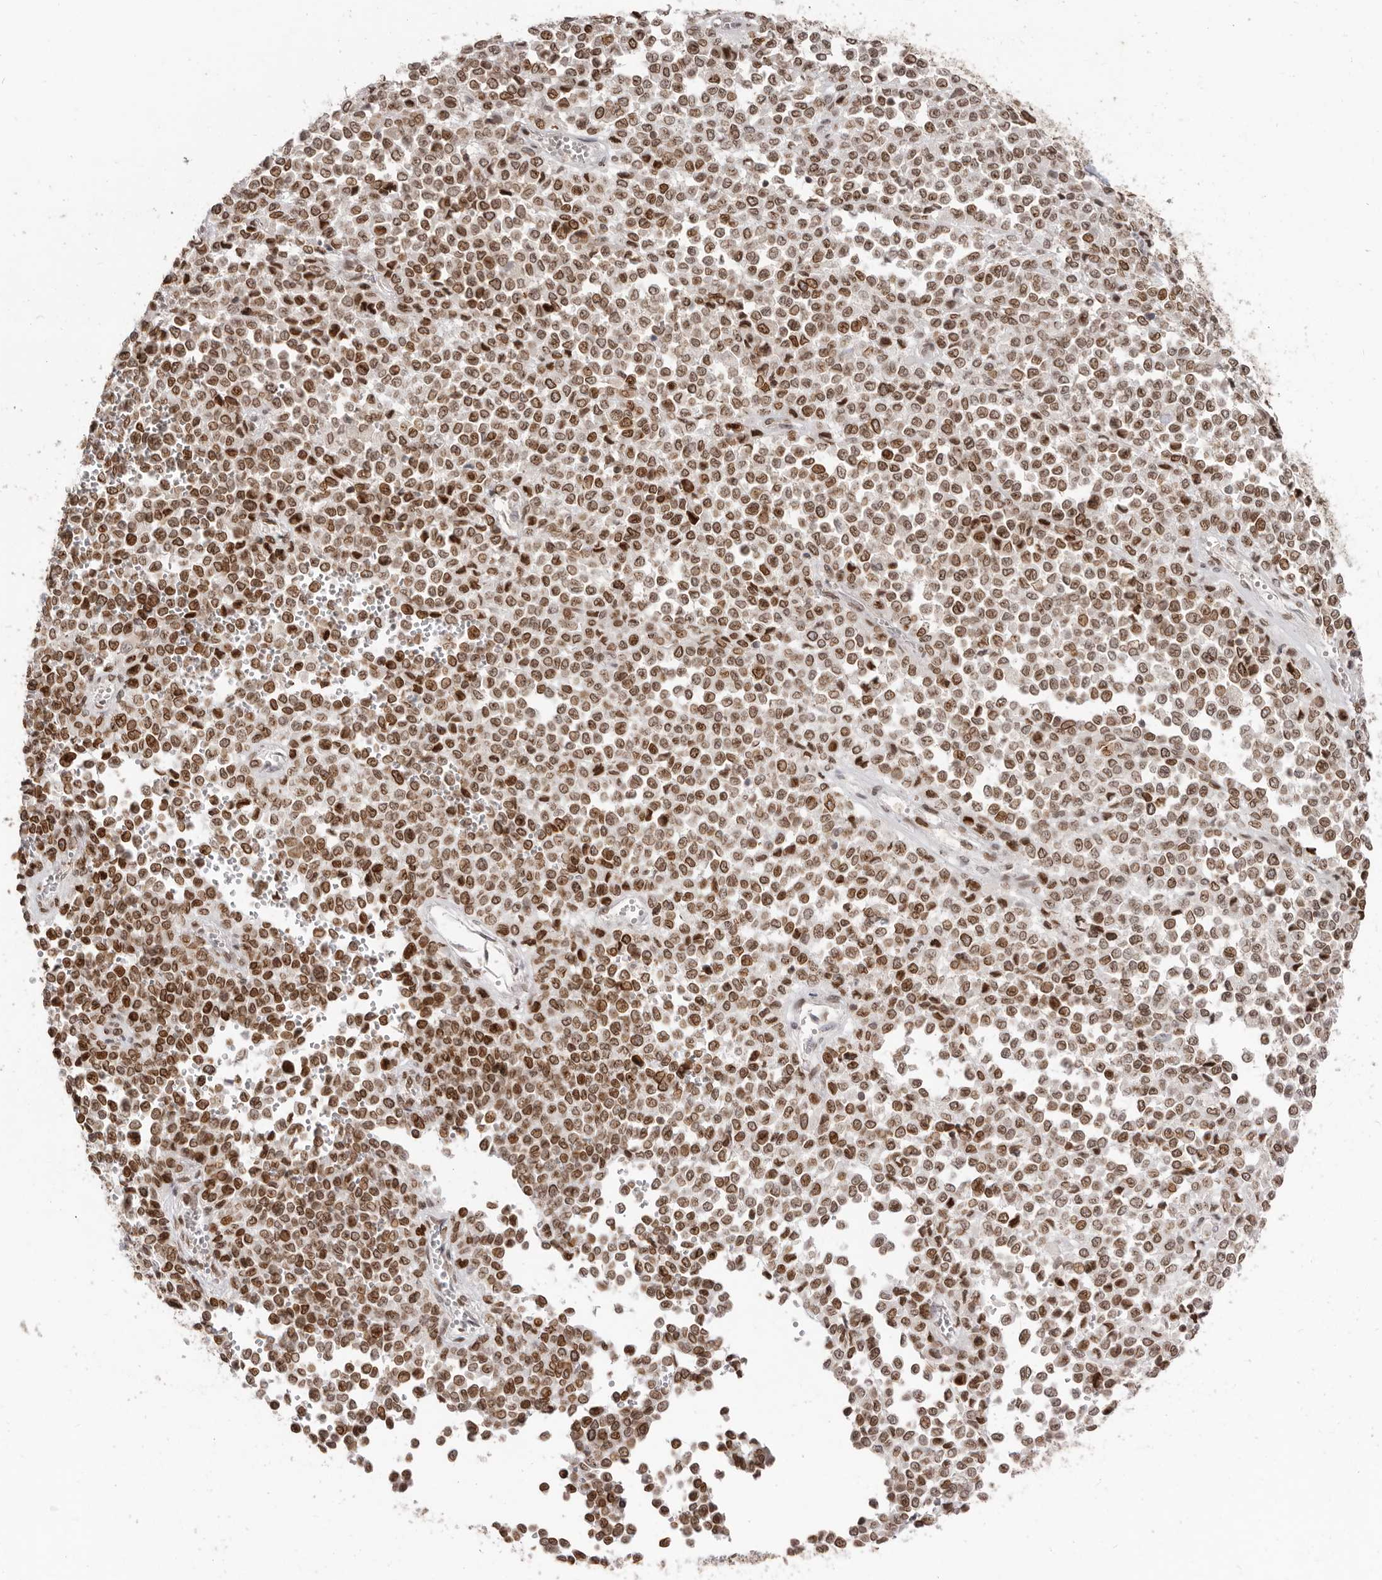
{"staining": {"intensity": "moderate", "quantity": ">75%", "location": "nuclear"}, "tissue": "melanoma", "cell_type": "Tumor cells", "image_type": "cancer", "snomed": [{"axis": "morphology", "description": "Malignant melanoma, Metastatic site"}, {"axis": "topography", "description": "Pancreas"}], "caption": "IHC of human melanoma exhibits medium levels of moderate nuclear staining in approximately >75% of tumor cells.", "gene": "NUP153", "patient": {"sex": "female", "age": 30}}